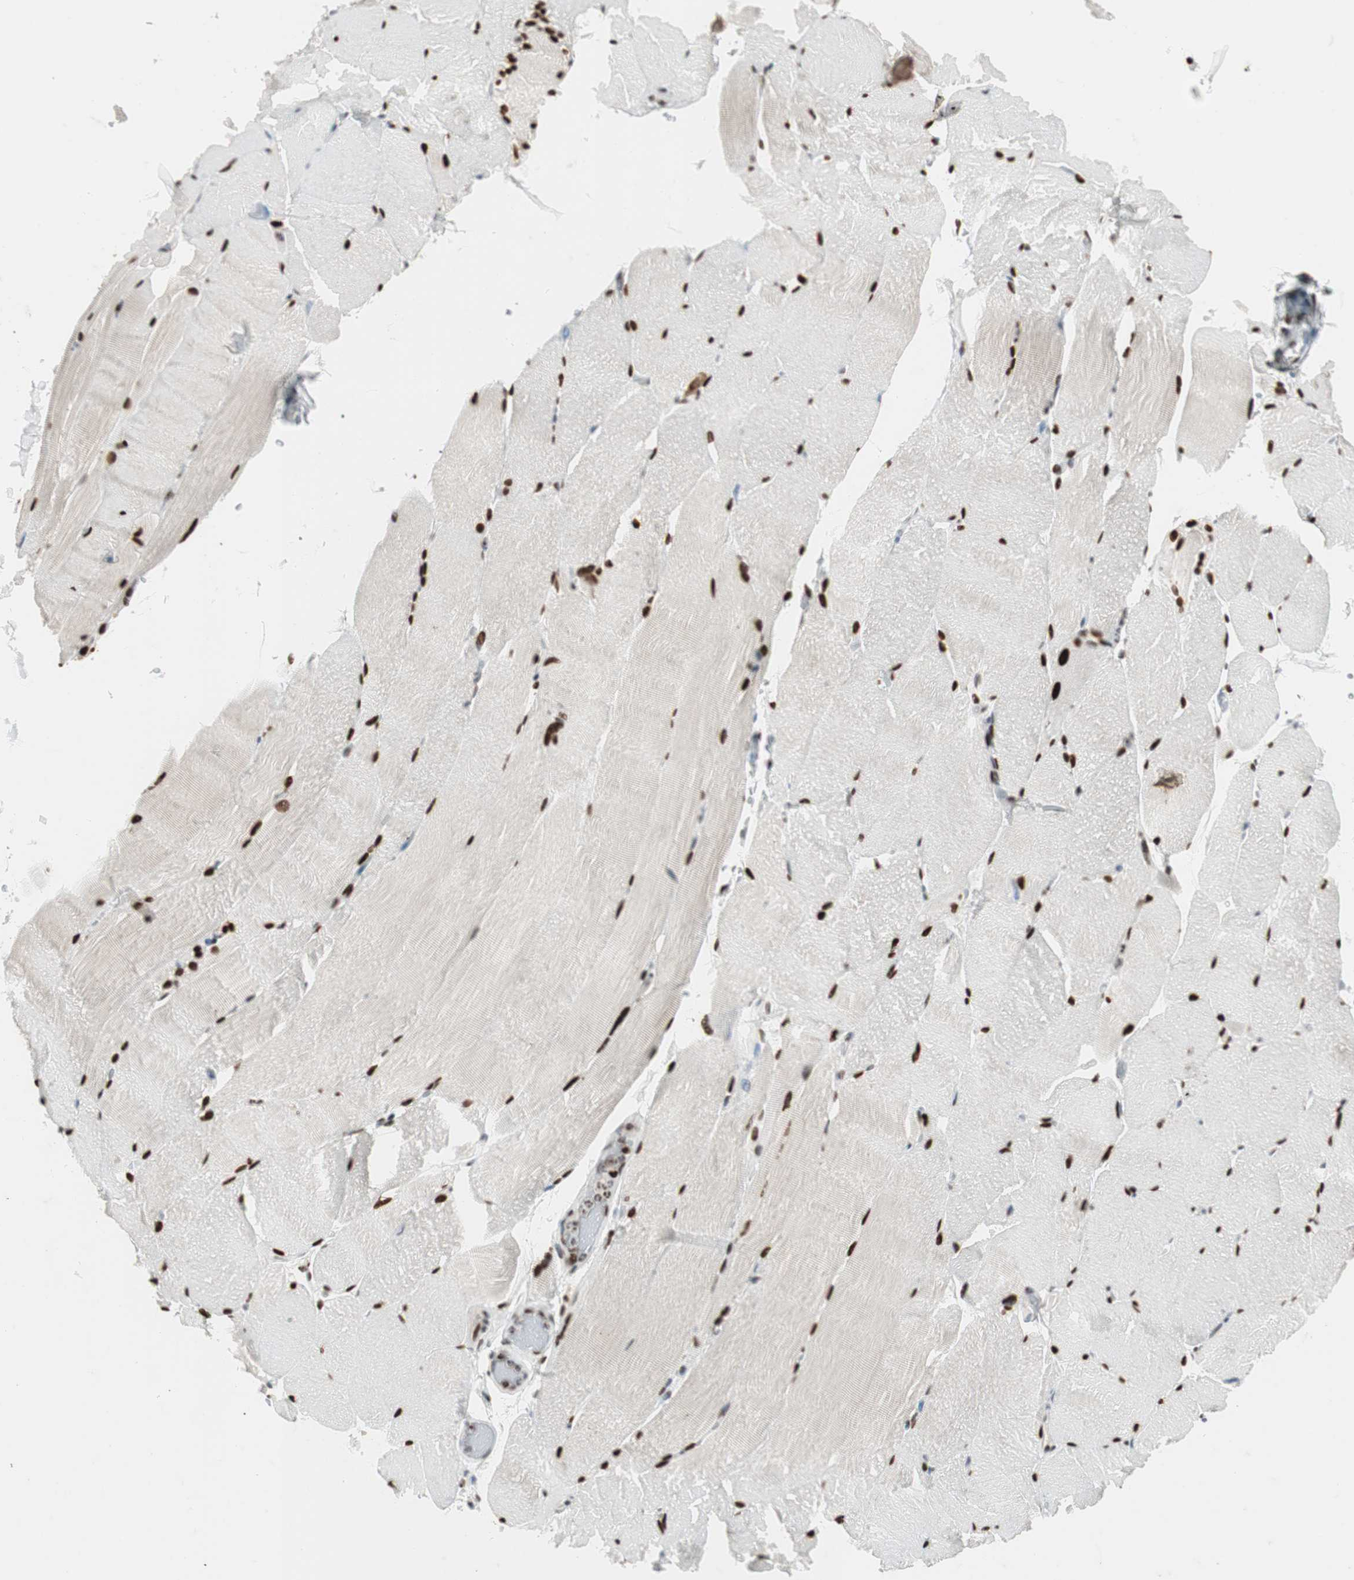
{"staining": {"intensity": "strong", "quantity": ">75%", "location": "nuclear"}, "tissue": "skeletal muscle", "cell_type": "Myocytes", "image_type": "normal", "snomed": [{"axis": "morphology", "description": "Normal tissue, NOS"}, {"axis": "topography", "description": "Skeletal muscle"}, {"axis": "topography", "description": "Parathyroid gland"}], "caption": "Protein staining by IHC demonstrates strong nuclear positivity in approximately >75% of myocytes in benign skeletal muscle. The protein is stained brown, and the nuclei are stained in blue (DAB IHC with brightfield microscopy, high magnification).", "gene": "PSME3", "patient": {"sex": "female", "age": 37}}